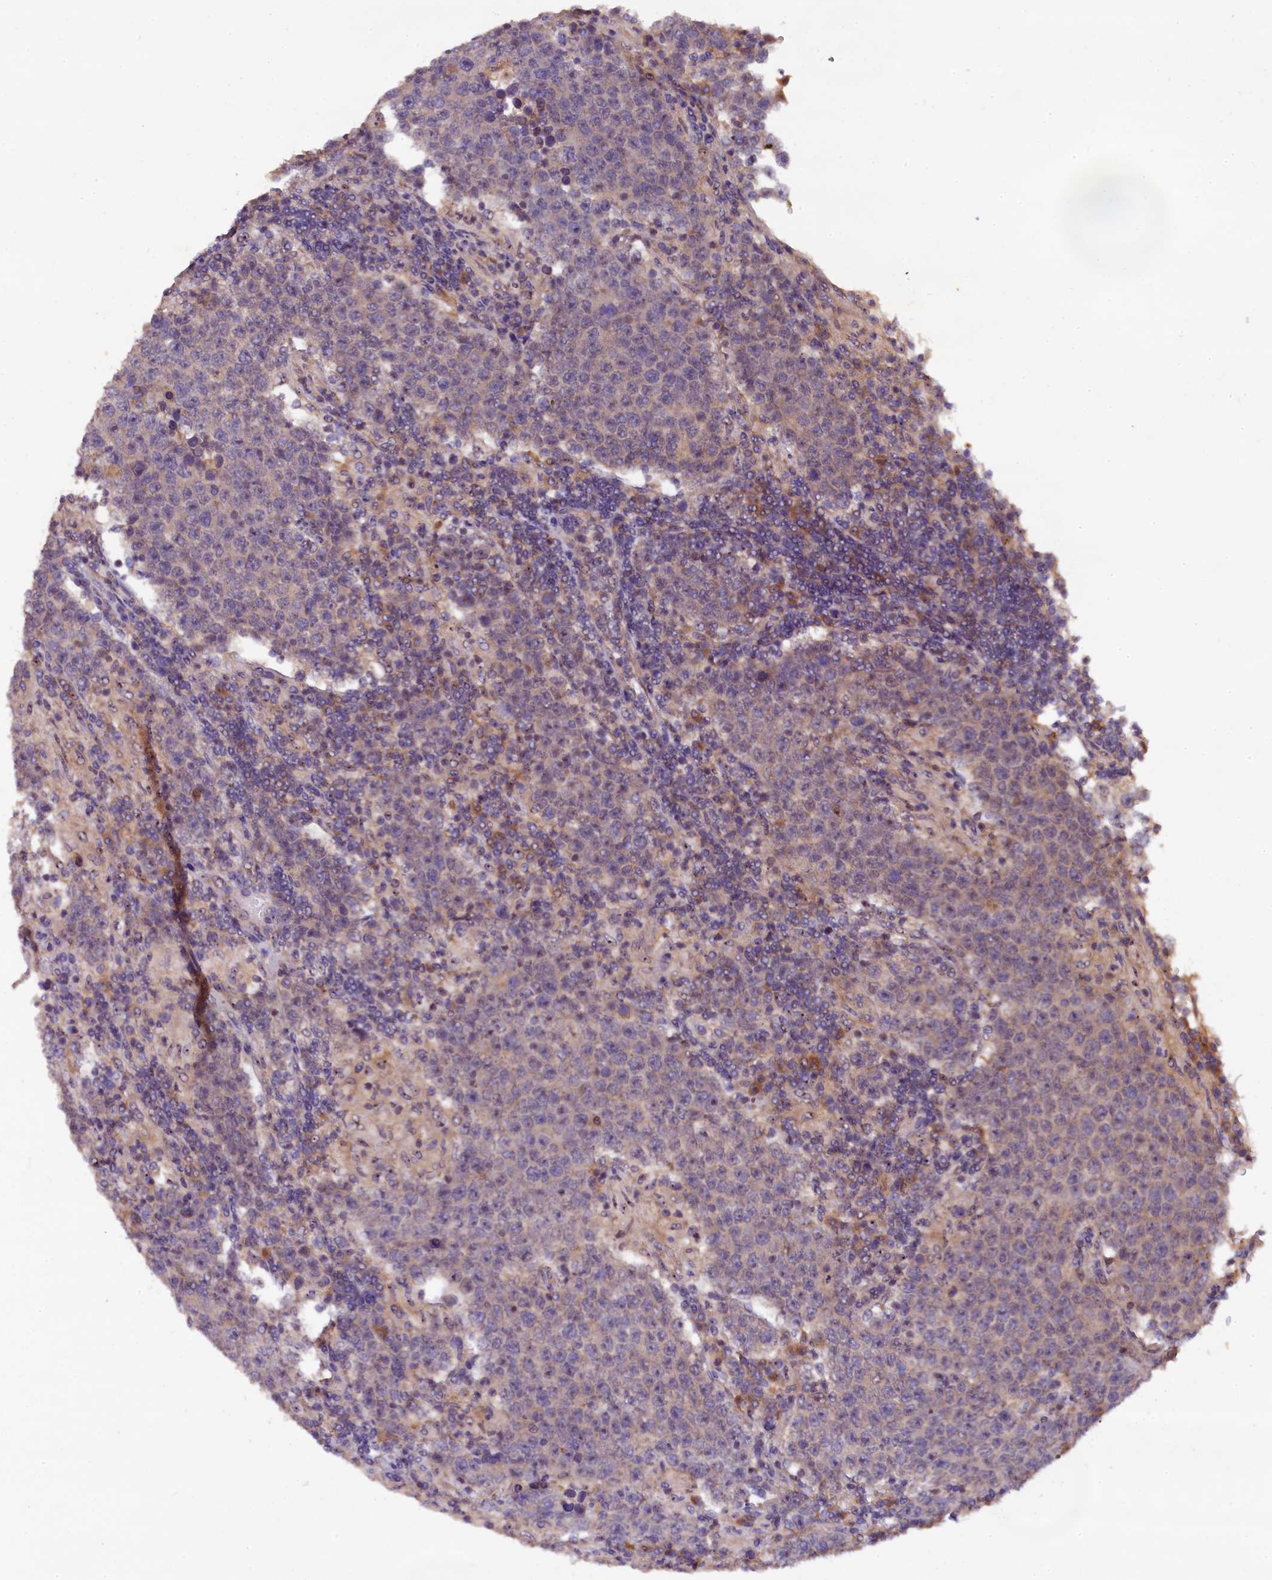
{"staining": {"intensity": "negative", "quantity": "none", "location": "none"}, "tissue": "testis cancer", "cell_type": "Tumor cells", "image_type": "cancer", "snomed": [{"axis": "morphology", "description": "Normal tissue, NOS"}, {"axis": "morphology", "description": "Urothelial carcinoma, High grade"}, {"axis": "morphology", "description": "Seminoma, NOS"}, {"axis": "morphology", "description": "Carcinoma, Embryonal, NOS"}, {"axis": "topography", "description": "Urinary bladder"}, {"axis": "topography", "description": "Testis"}], "caption": "Tumor cells are negative for brown protein staining in testis embryonal carcinoma.", "gene": "PLXNB1", "patient": {"sex": "male", "age": 41}}